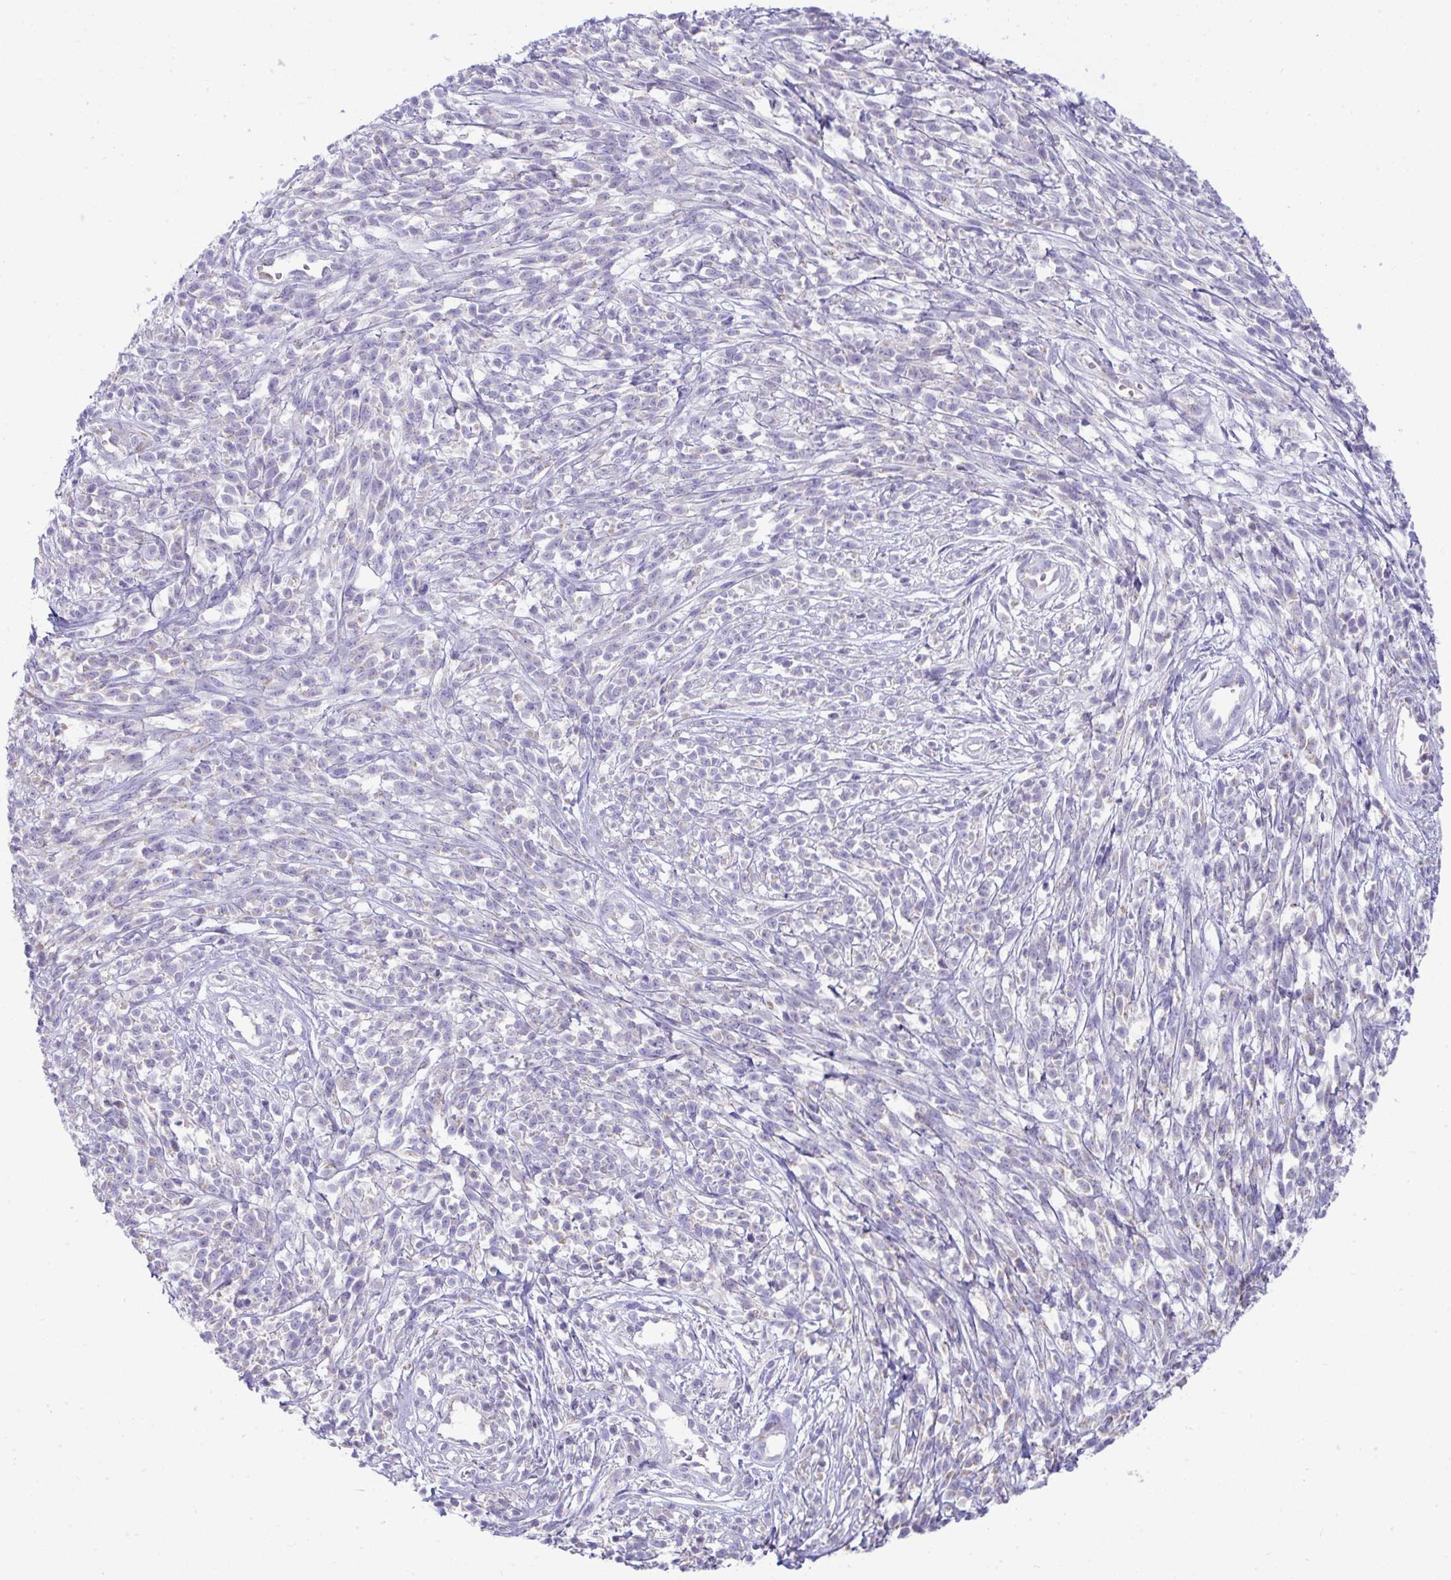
{"staining": {"intensity": "negative", "quantity": "none", "location": "none"}, "tissue": "melanoma", "cell_type": "Tumor cells", "image_type": "cancer", "snomed": [{"axis": "morphology", "description": "Malignant melanoma, NOS"}, {"axis": "topography", "description": "Skin"}, {"axis": "topography", "description": "Skin of trunk"}], "caption": "The histopathology image reveals no staining of tumor cells in malignant melanoma.", "gene": "PLA2G12B", "patient": {"sex": "male", "age": 74}}